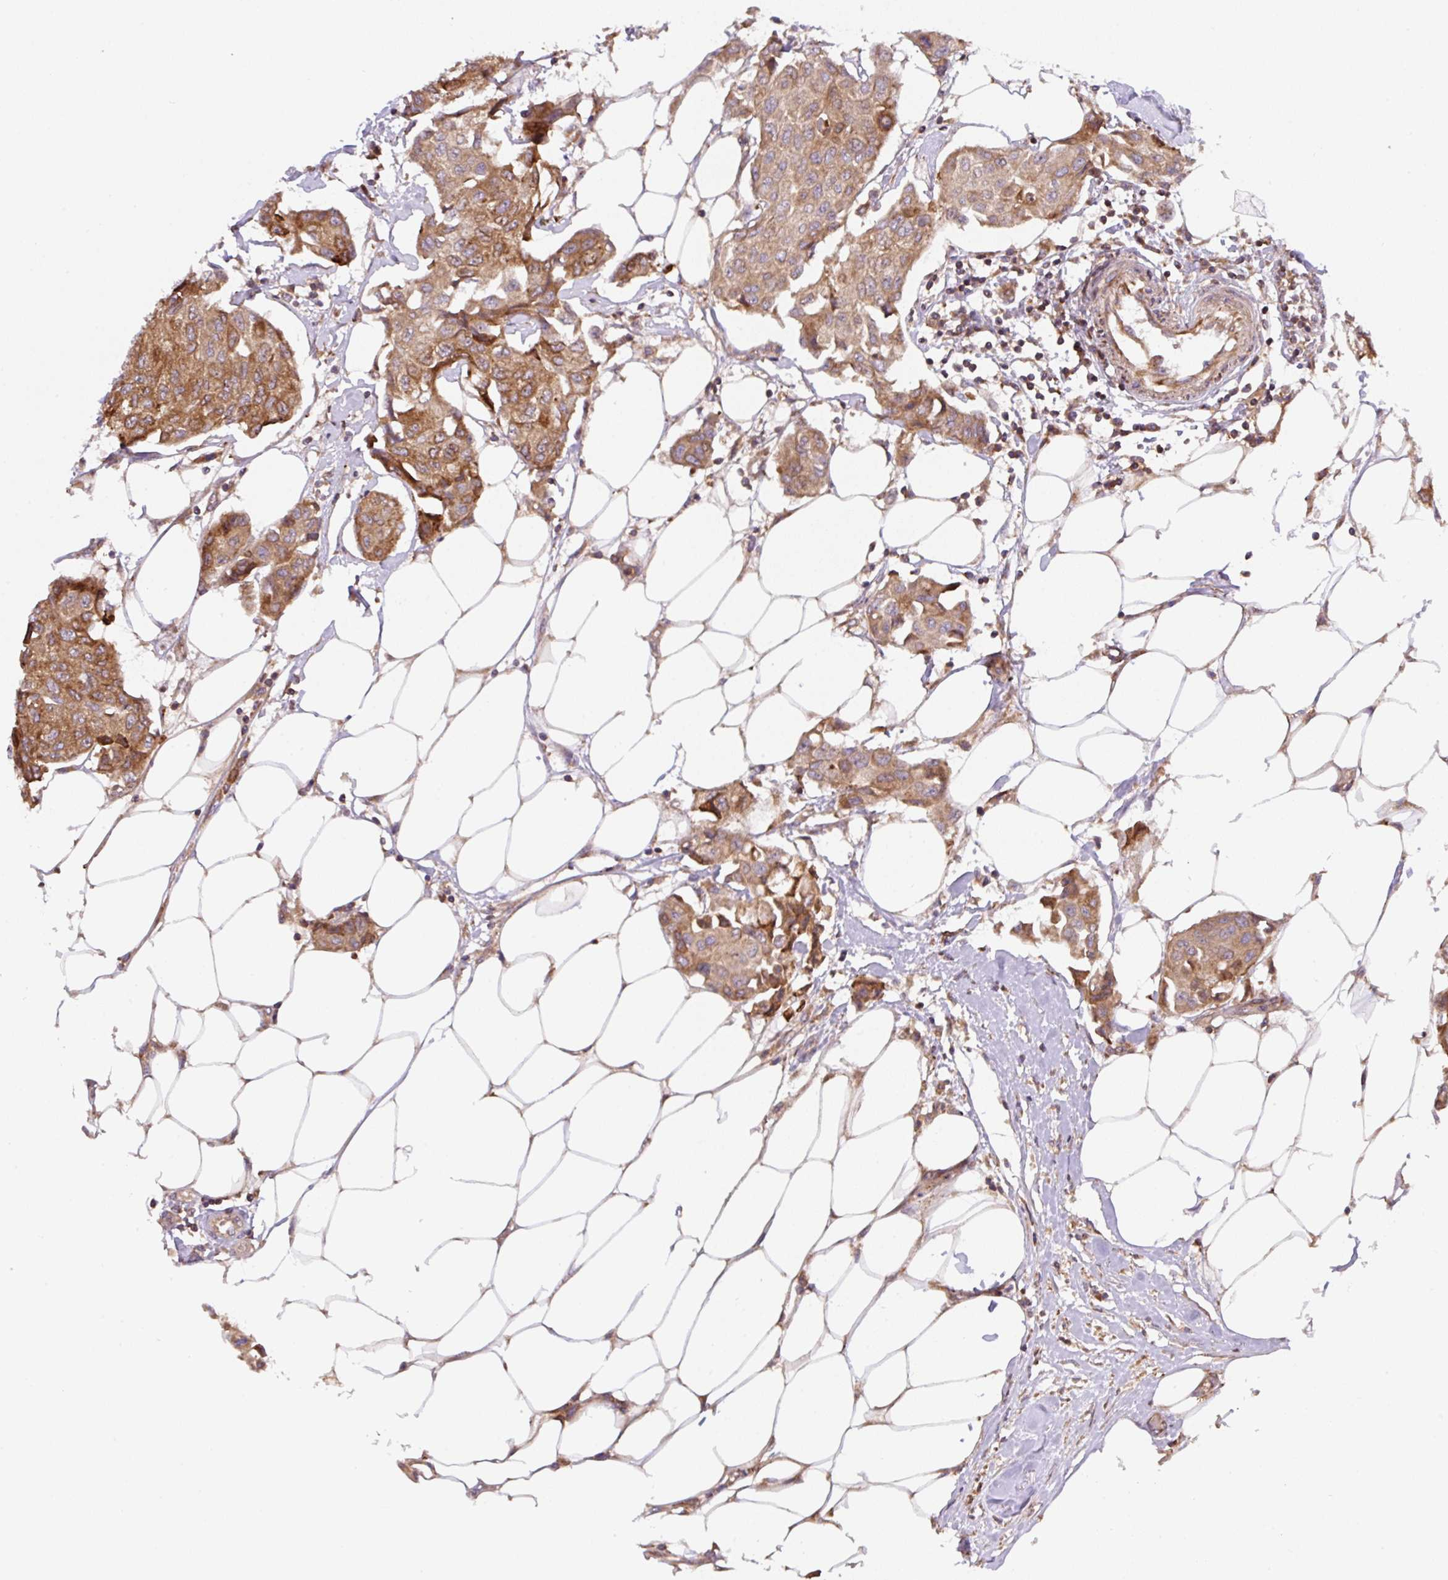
{"staining": {"intensity": "moderate", "quantity": ">75%", "location": "cytoplasmic/membranous"}, "tissue": "breast cancer", "cell_type": "Tumor cells", "image_type": "cancer", "snomed": [{"axis": "morphology", "description": "Duct carcinoma"}, {"axis": "topography", "description": "Breast"}, {"axis": "topography", "description": "Lymph node"}], "caption": "Invasive ductal carcinoma (breast) stained for a protein shows moderate cytoplasmic/membranous positivity in tumor cells.", "gene": "APOBEC3D", "patient": {"sex": "female", "age": 80}}